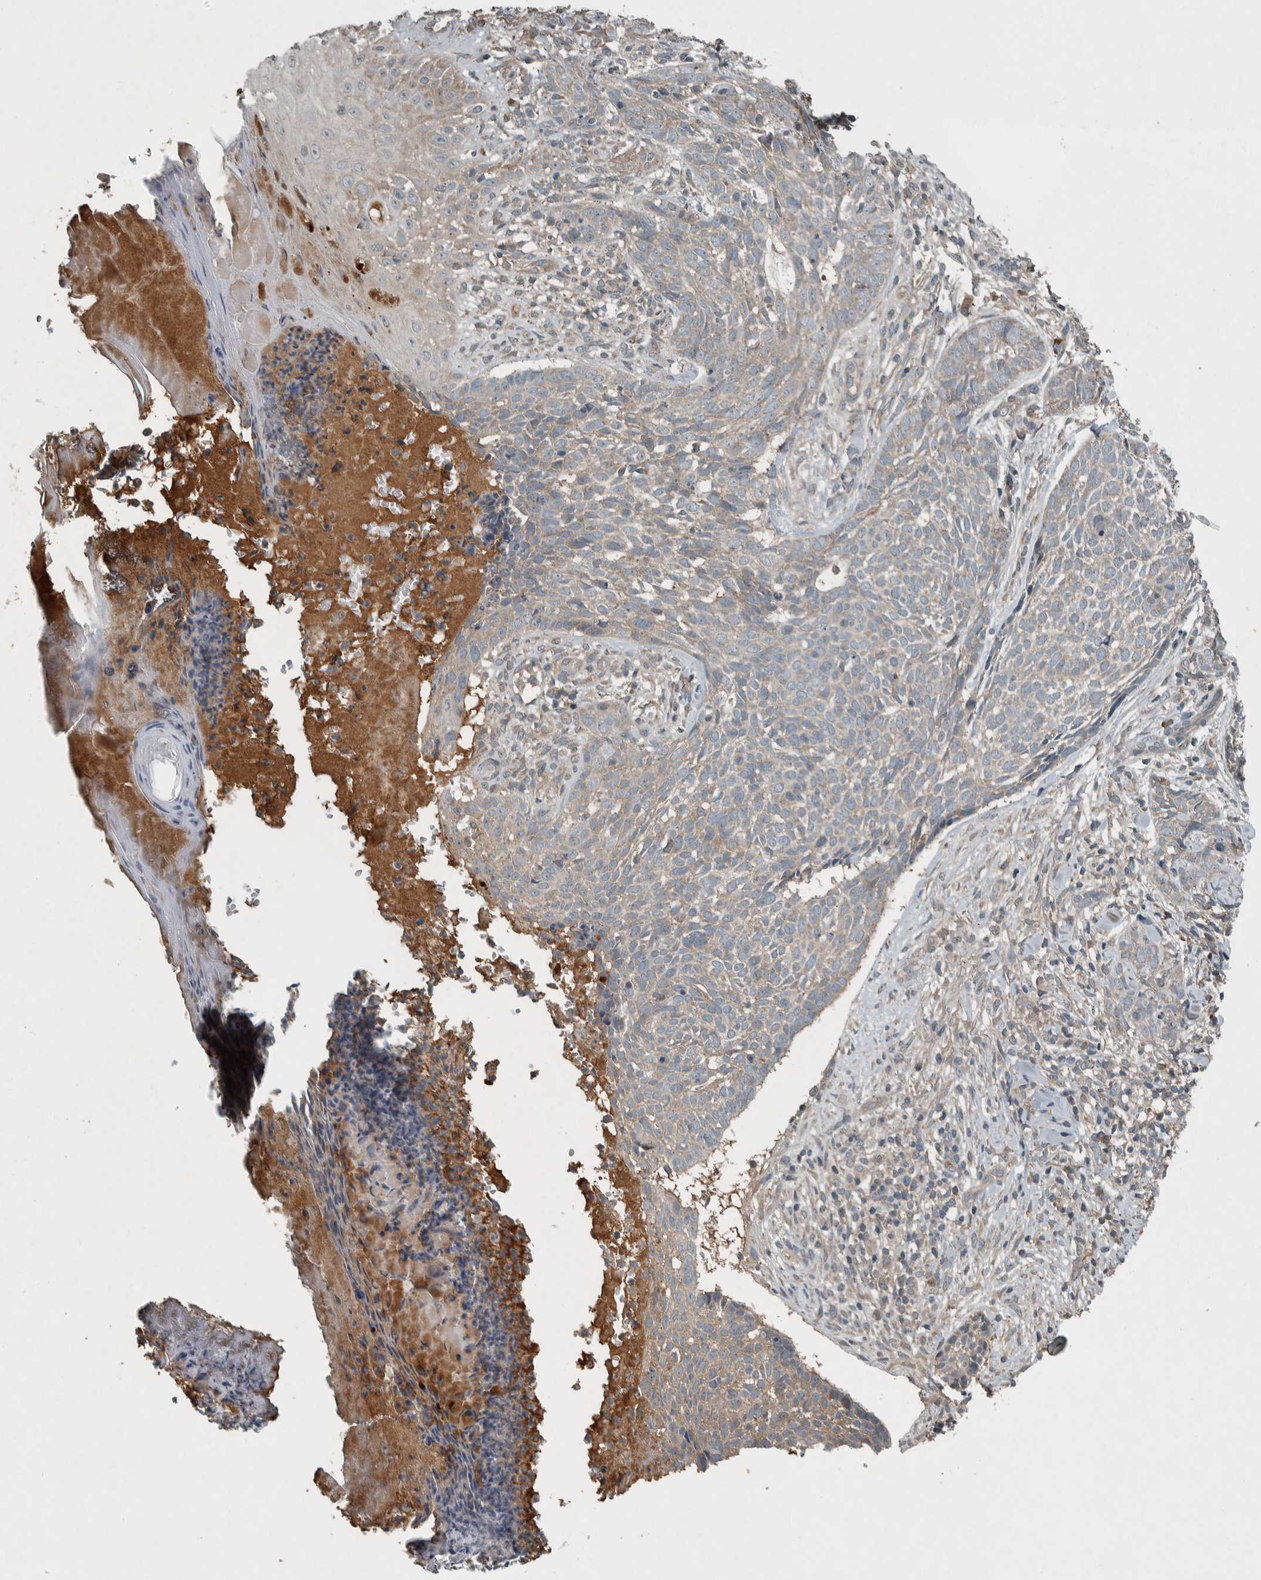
{"staining": {"intensity": "weak", "quantity": "25%-75%", "location": "cytoplasmic/membranous"}, "tissue": "skin cancer", "cell_type": "Tumor cells", "image_type": "cancer", "snomed": [{"axis": "morphology", "description": "Normal tissue, NOS"}, {"axis": "morphology", "description": "Basal cell carcinoma"}, {"axis": "topography", "description": "Skin"}], "caption": "Basal cell carcinoma (skin) stained with immunohistochemistry (IHC) shows weak cytoplasmic/membranous staining in approximately 25%-75% of tumor cells.", "gene": "CLCN2", "patient": {"sex": "male", "age": 67}}